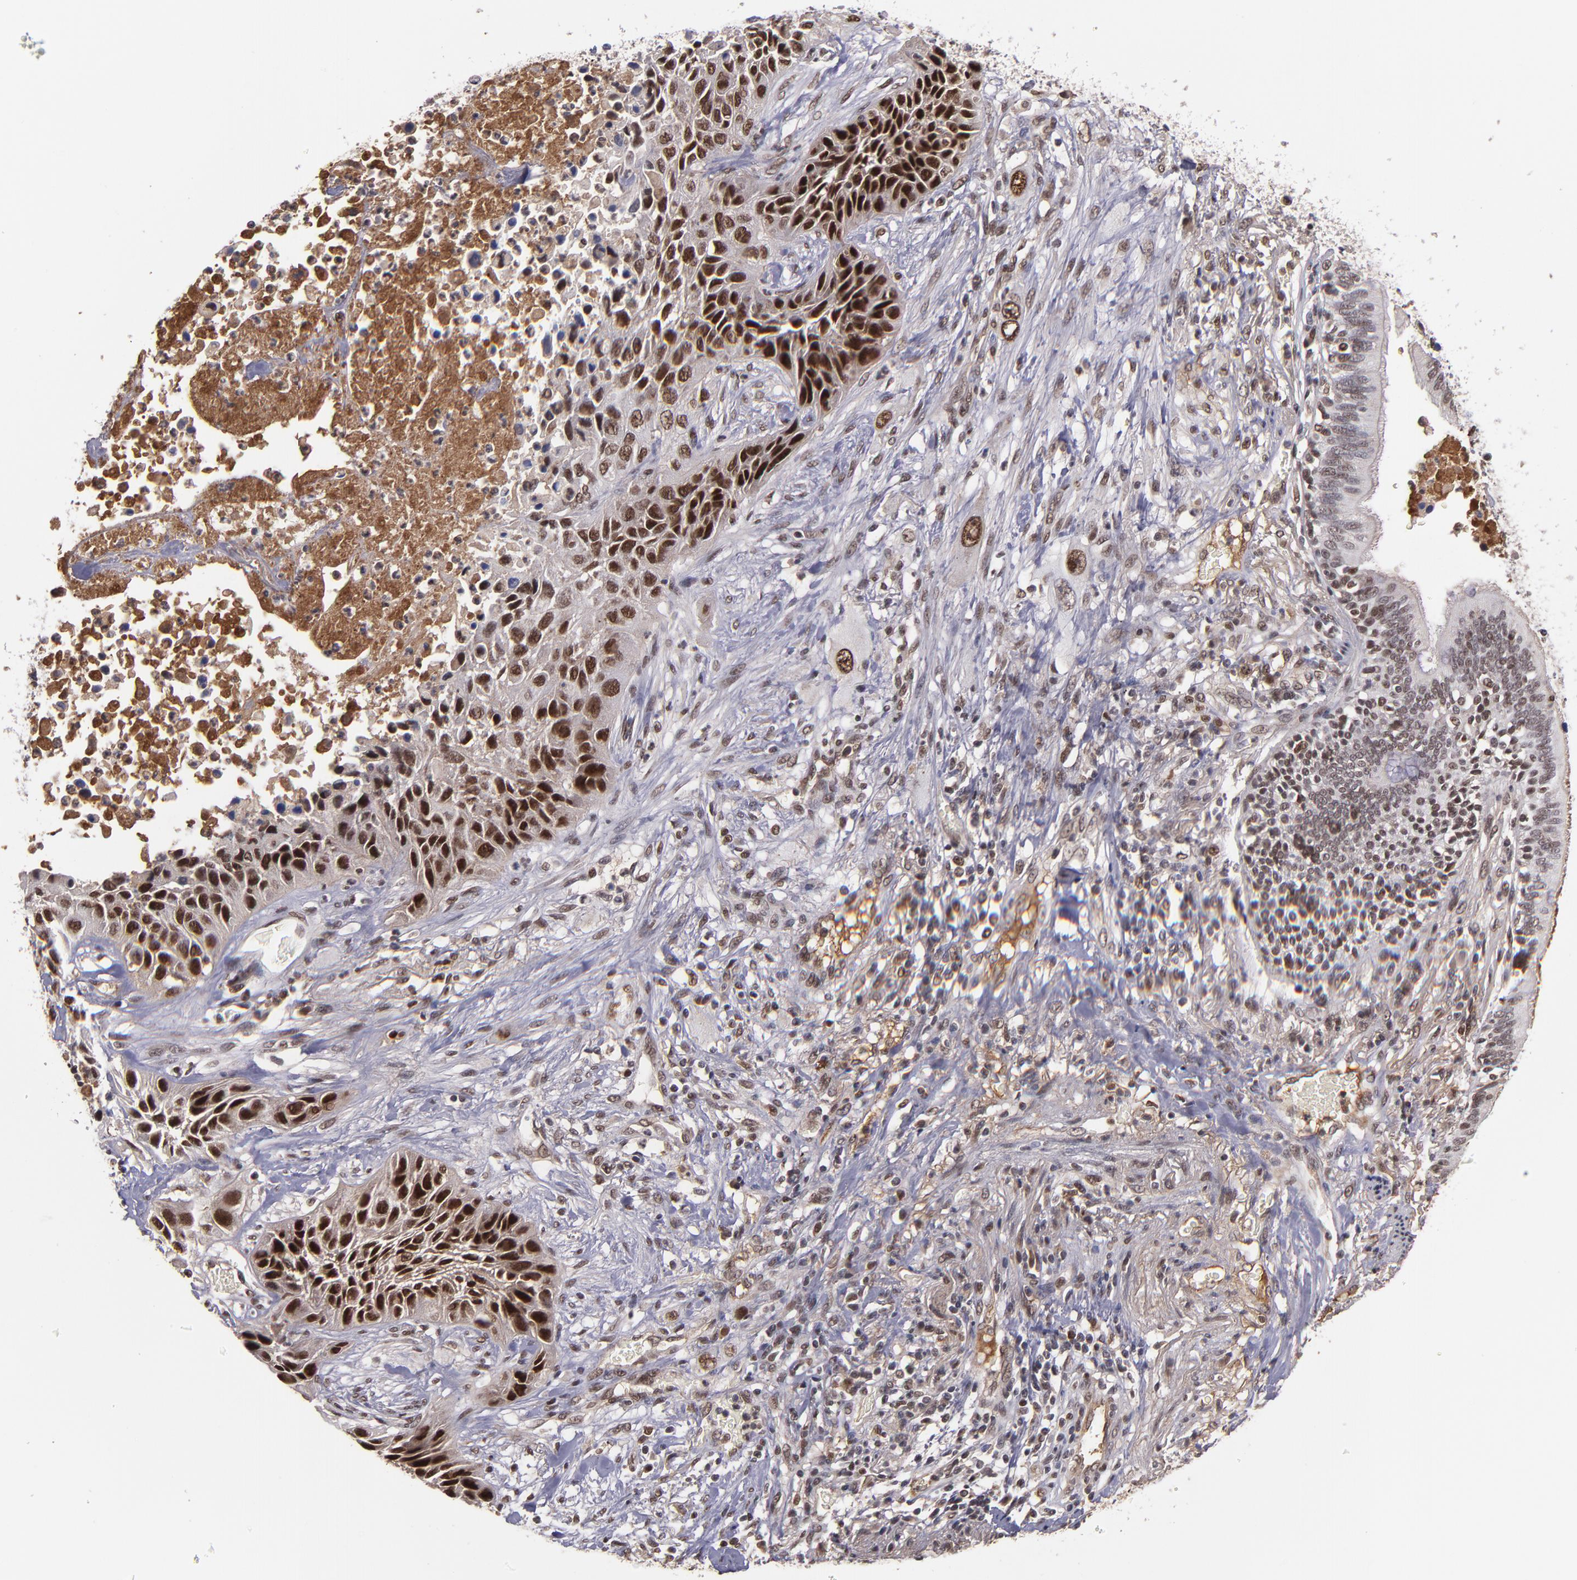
{"staining": {"intensity": "strong", "quantity": ">75%", "location": "nuclear"}, "tissue": "lung cancer", "cell_type": "Tumor cells", "image_type": "cancer", "snomed": [{"axis": "morphology", "description": "Squamous cell carcinoma, NOS"}, {"axis": "topography", "description": "Lung"}], "caption": "The histopathology image reveals immunohistochemical staining of lung cancer (squamous cell carcinoma). There is strong nuclear staining is seen in approximately >75% of tumor cells.", "gene": "EP300", "patient": {"sex": "female", "age": 76}}